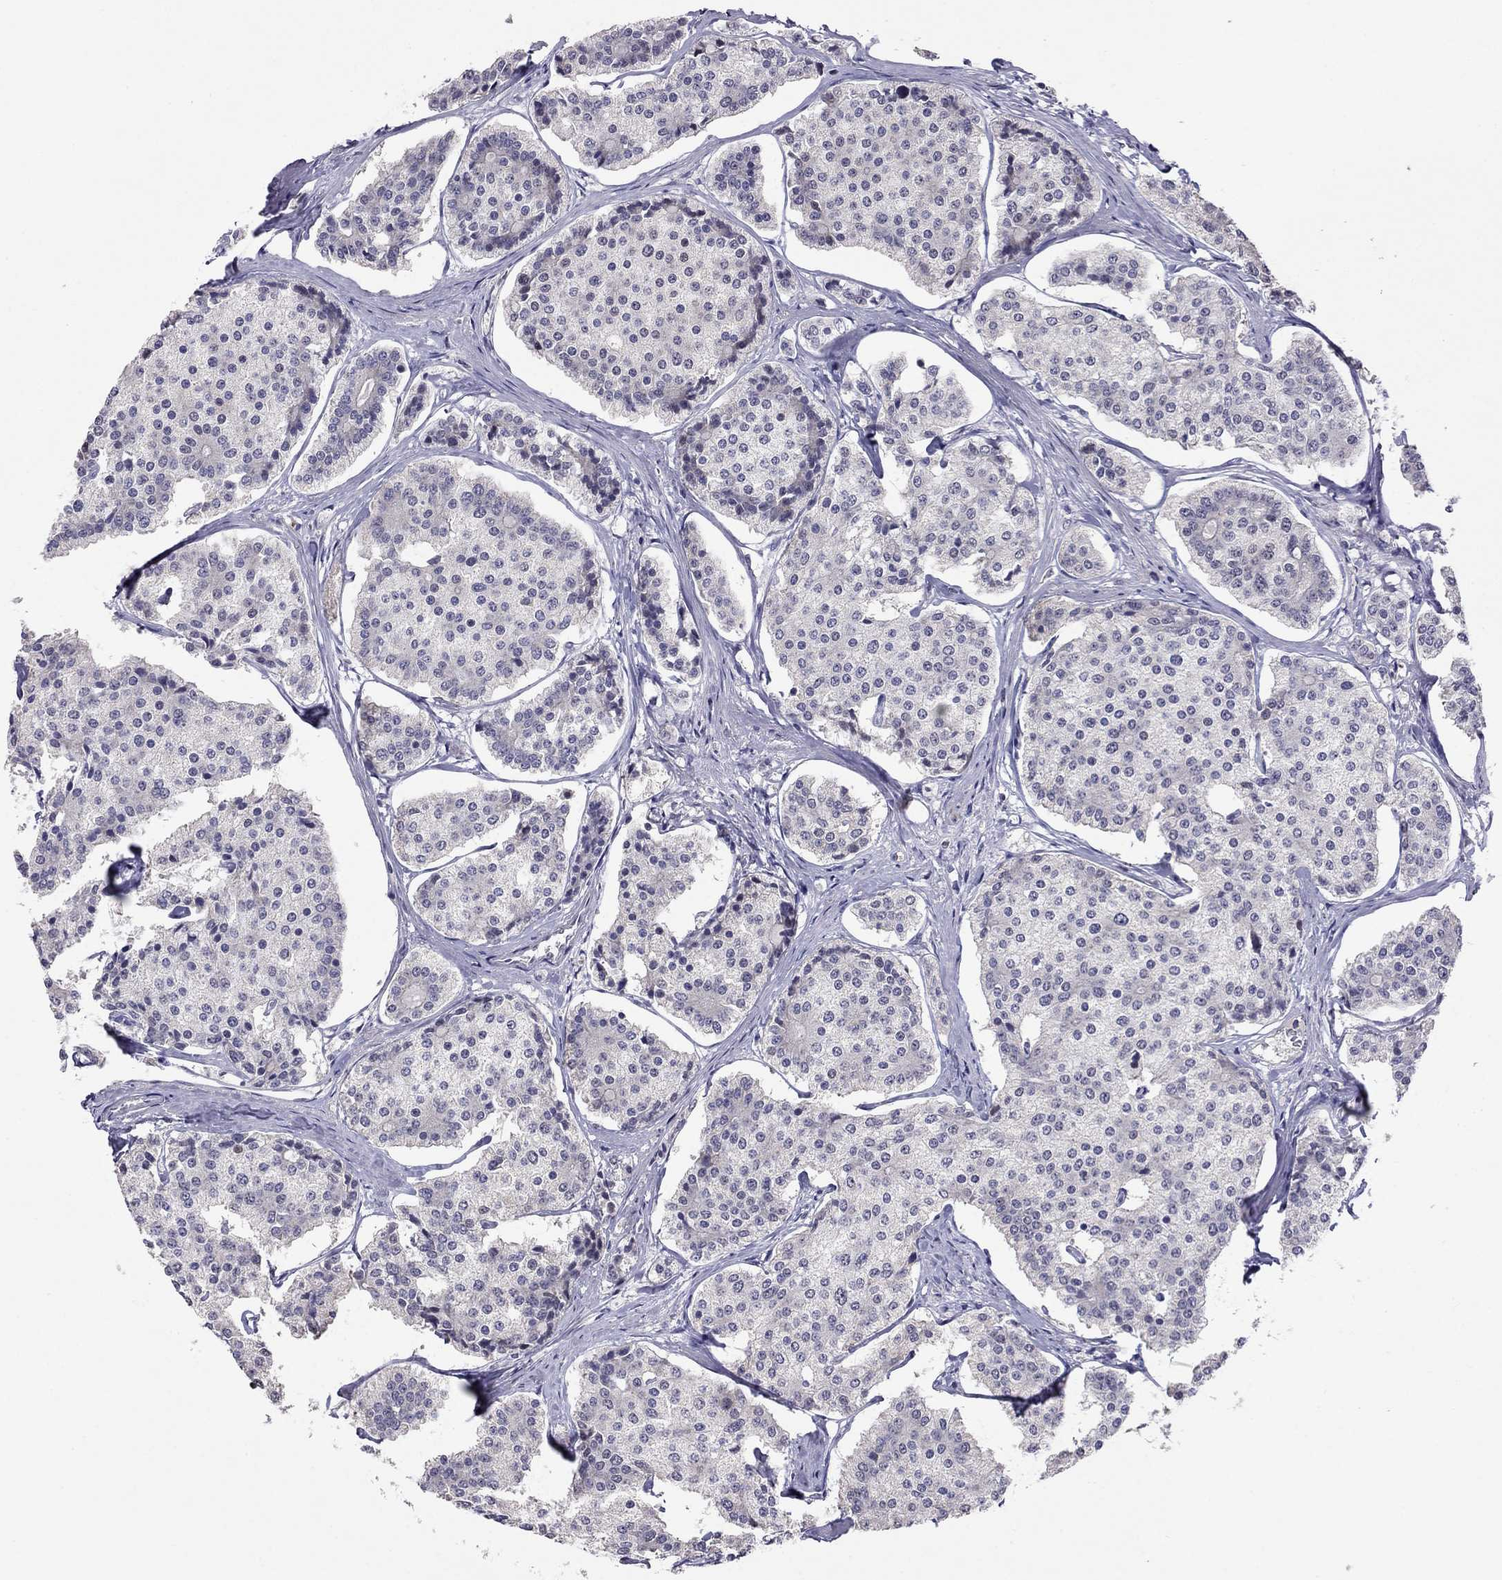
{"staining": {"intensity": "negative", "quantity": "none", "location": "none"}, "tissue": "carcinoid", "cell_type": "Tumor cells", "image_type": "cancer", "snomed": [{"axis": "morphology", "description": "Carcinoid, malignant, NOS"}, {"axis": "topography", "description": "Small intestine"}], "caption": "Immunohistochemistry (IHC) histopathology image of neoplastic tissue: malignant carcinoid stained with DAB (3,3'-diaminobenzidine) reveals no significant protein staining in tumor cells.", "gene": "LRRC39", "patient": {"sex": "female", "age": 65}}